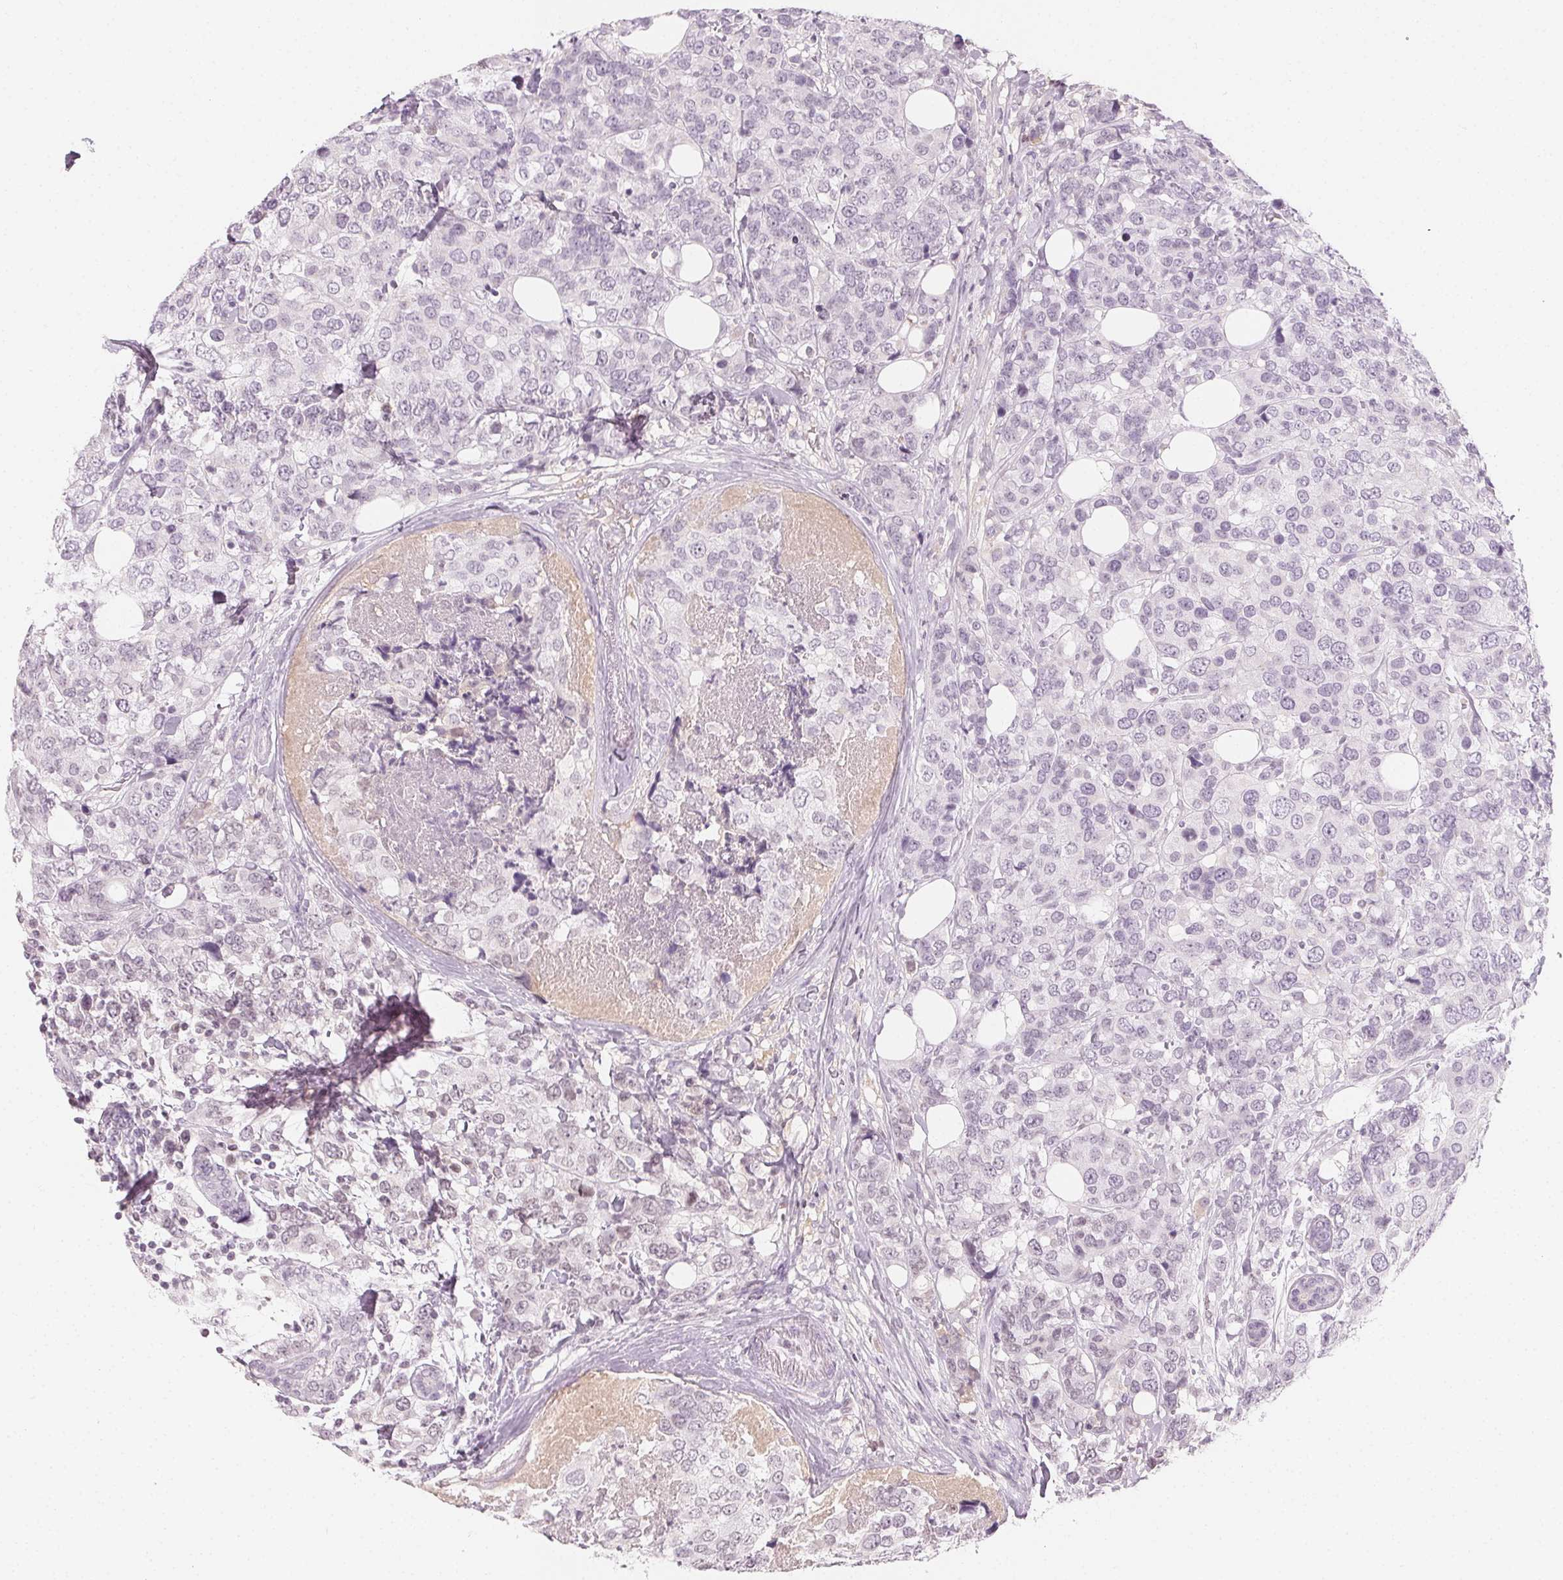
{"staining": {"intensity": "negative", "quantity": "none", "location": "none"}, "tissue": "breast cancer", "cell_type": "Tumor cells", "image_type": "cancer", "snomed": [{"axis": "morphology", "description": "Lobular carcinoma"}, {"axis": "topography", "description": "Breast"}], "caption": "An immunohistochemistry micrograph of lobular carcinoma (breast) is shown. There is no staining in tumor cells of lobular carcinoma (breast). Nuclei are stained in blue.", "gene": "AFM", "patient": {"sex": "female", "age": 59}}